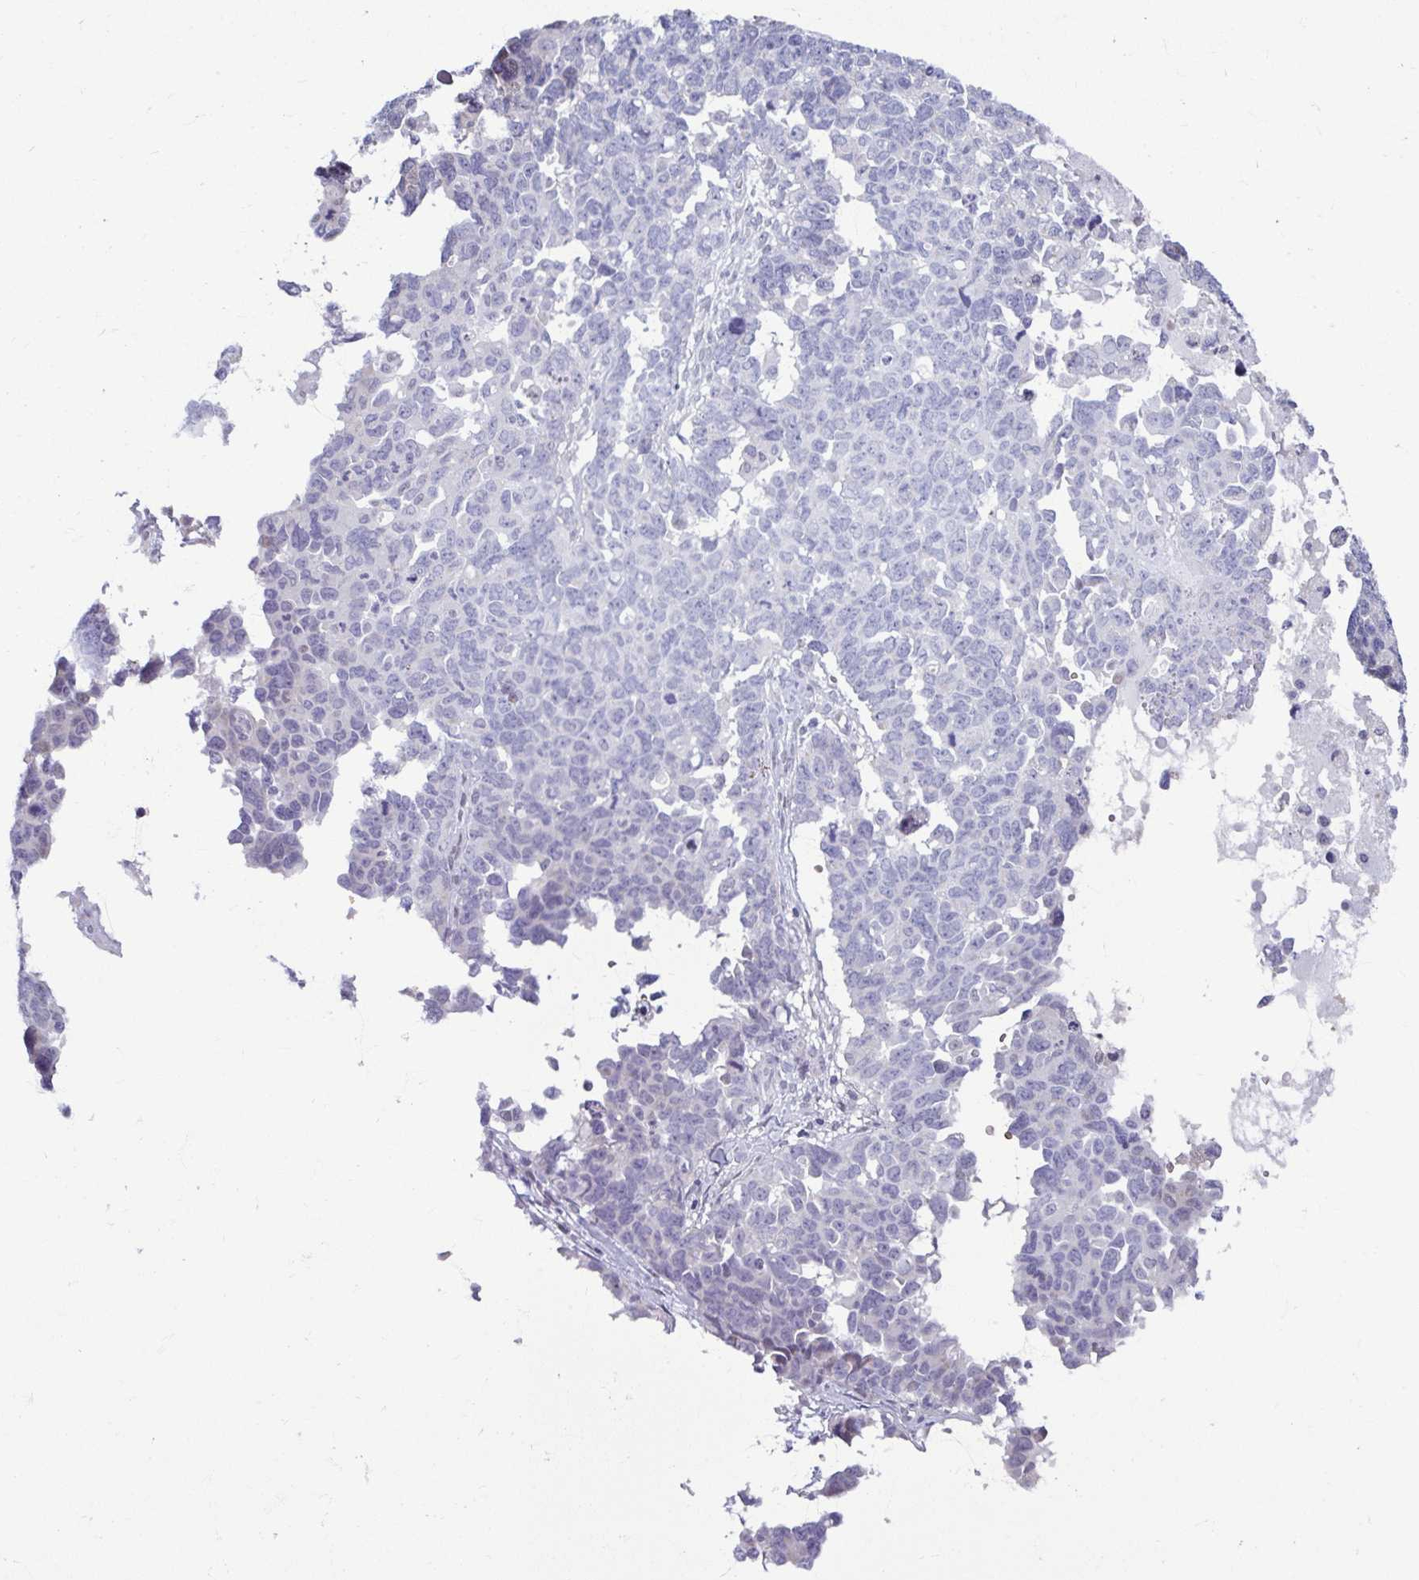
{"staining": {"intensity": "negative", "quantity": "none", "location": "none"}, "tissue": "ovarian cancer", "cell_type": "Tumor cells", "image_type": "cancer", "snomed": [{"axis": "morphology", "description": "Cystadenocarcinoma, serous, NOS"}, {"axis": "topography", "description": "Ovary"}], "caption": "High magnification brightfield microscopy of serous cystadenocarcinoma (ovarian) stained with DAB (brown) and counterstained with hematoxylin (blue): tumor cells show no significant staining.", "gene": "ODF1", "patient": {"sex": "female", "age": 69}}